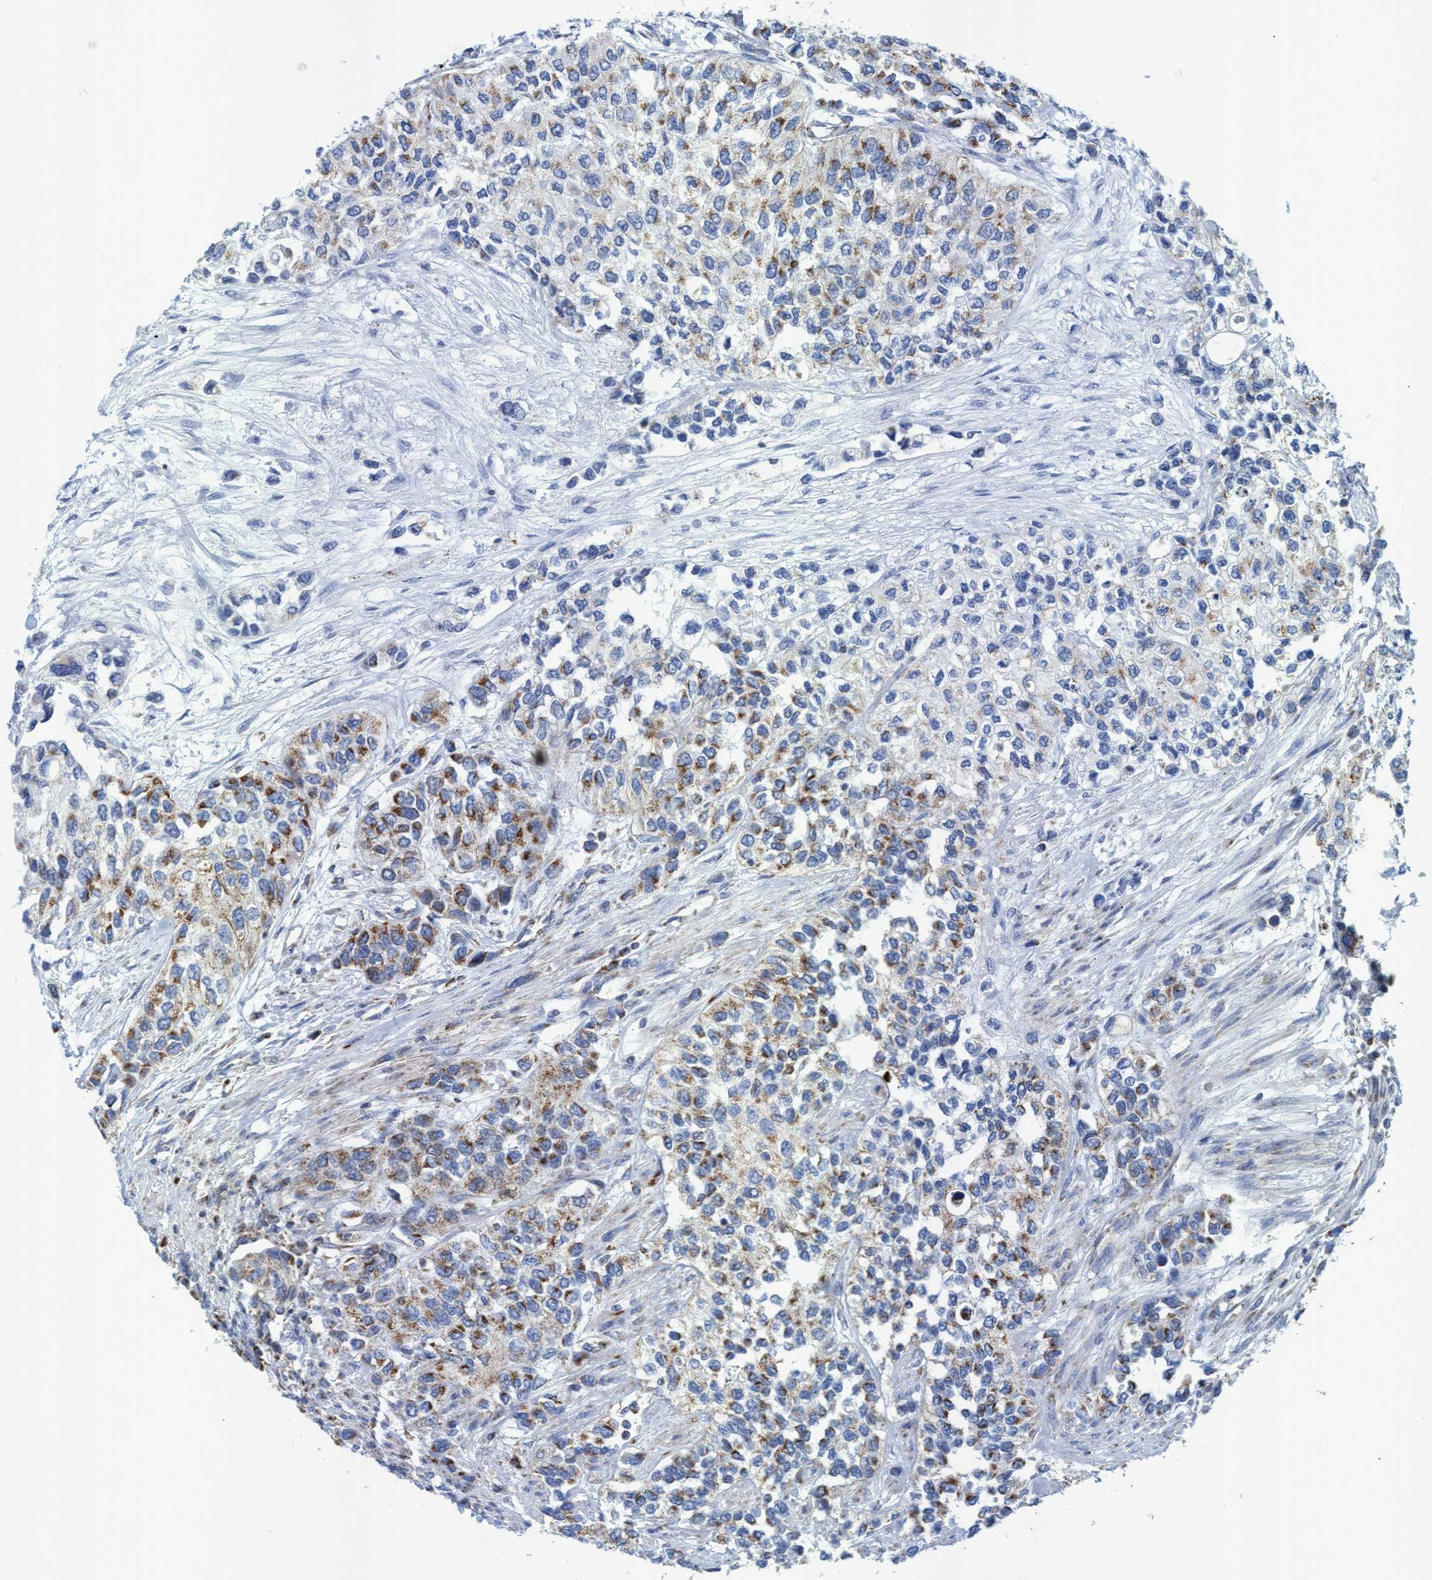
{"staining": {"intensity": "moderate", "quantity": ">75%", "location": "cytoplasmic/membranous"}, "tissue": "urothelial cancer", "cell_type": "Tumor cells", "image_type": "cancer", "snomed": [{"axis": "morphology", "description": "Urothelial carcinoma, High grade"}, {"axis": "topography", "description": "Urinary bladder"}], "caption": "Protein staining by immunohistochemistry (IHC) demonstrates moderate cytoplasmic/membranous positivity in about >75% of tumor cells in urothelial cancer. Immunohistochemistry (ihc) stains the protein in brown and the nuclei are stained blue.", "gene": "GGA3", "patient": {"sex": "female", "age": 56}}